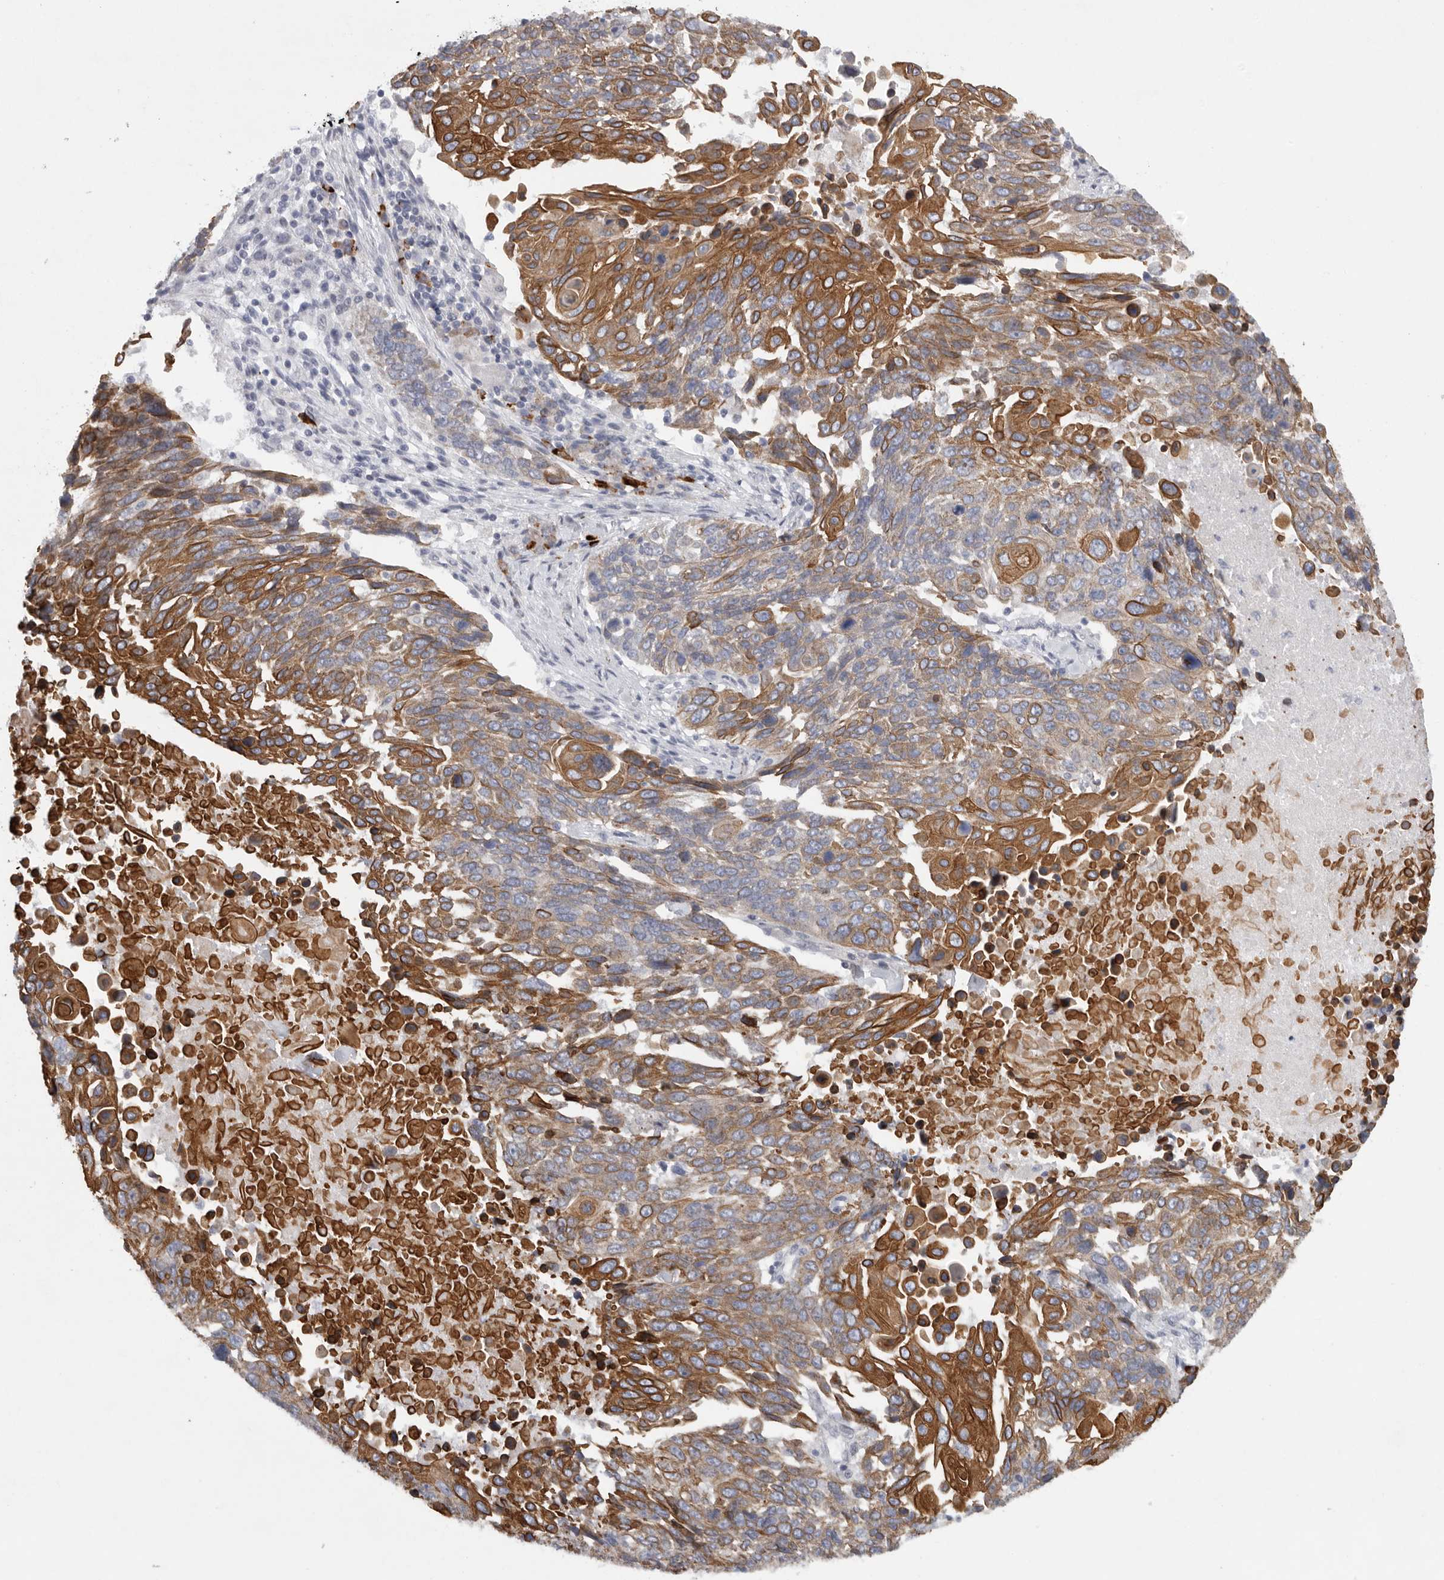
{"staining": {"intensity": "strong", "quantity": ">75%", "location": "cytoplasmic/membranous"}, "tissue": "lung cancer", "cell_type": "Tumor cells", "image_type": "cancer", "snomed": [{"axis": "morphology", "description": "Squamous cell carcinoma, NOS"}, {"axis": "topography", "description": "Lung"}], "caption": "IHC micrograph of neoplastic tissue: lung cancer (squamous cell carcinoma) stained using IHC displays high levels of strong protein expression localized specifically in the cytoplasmic/membranous of tumor cells, appearing as a cytoplasmic/membranous brown color.", "gene": "TMEM69", "patient": {"sex": "male", "age": 66}}